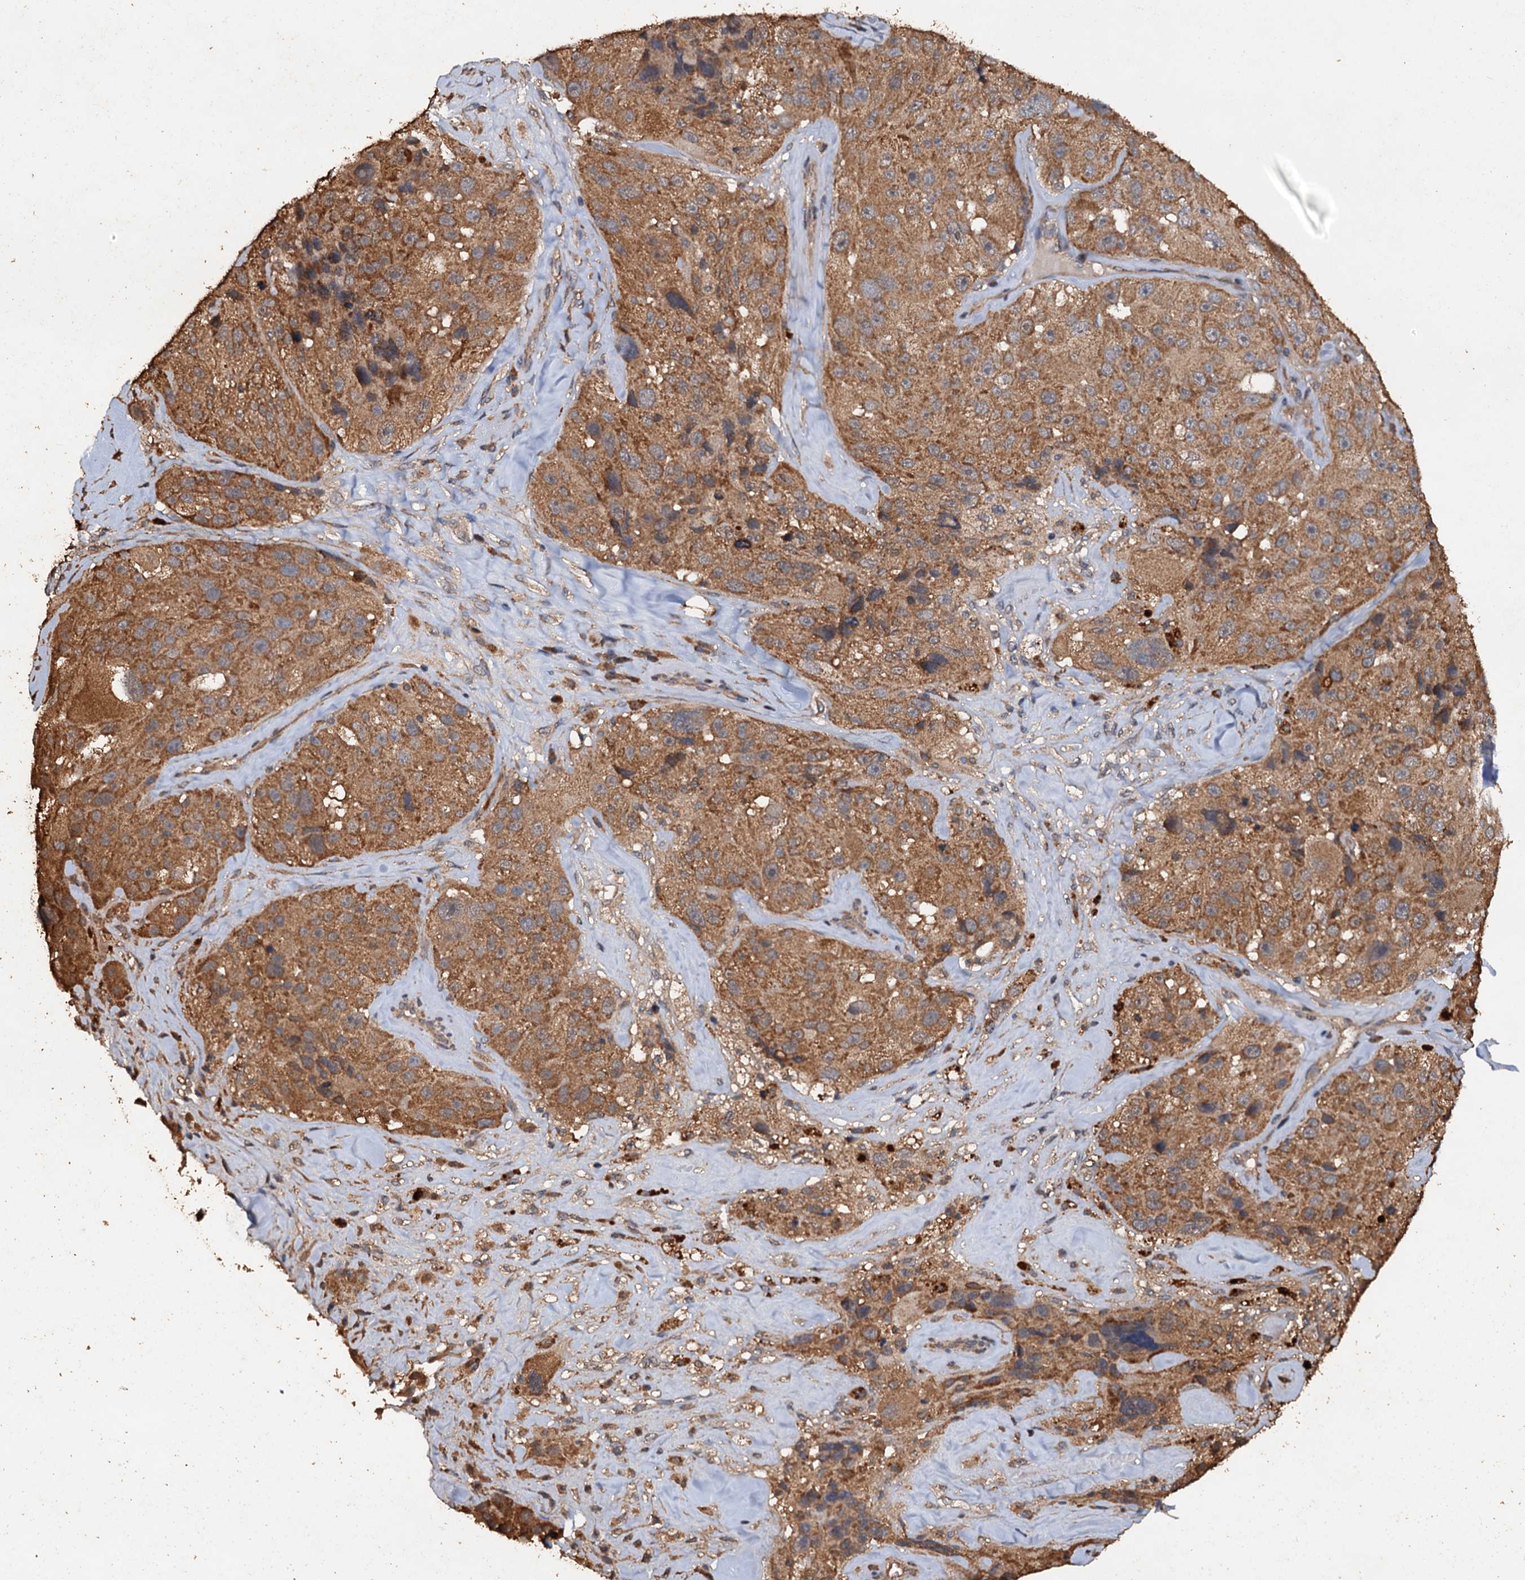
{"staining": {"intensity": "moderate", "quantity": ">75%", "location": "cytoplasmic/membranous"}, "tissue": "melanoma", "cell_type": "Tumor cells", "image_type": "cancer", "snomed": [{"axis": "morphology", "description": "Malignant melanoma, Metastatic site"}, {"axis": "topography", "description": "Lymph node"}], "caption": "Protein analysis of malignant melanoma (metastatic site) tissue shows moderate cytoplasmic/membranous staining in about >75% of tumor cells. Using DAB (3,3'-diaminobenzidine) (brown) and hematoxylin (blue) stains, captured at high magnification using brightfield microscopy.", "gene": "PSMD9", "patient": {"sex": "male", "age": 62}}